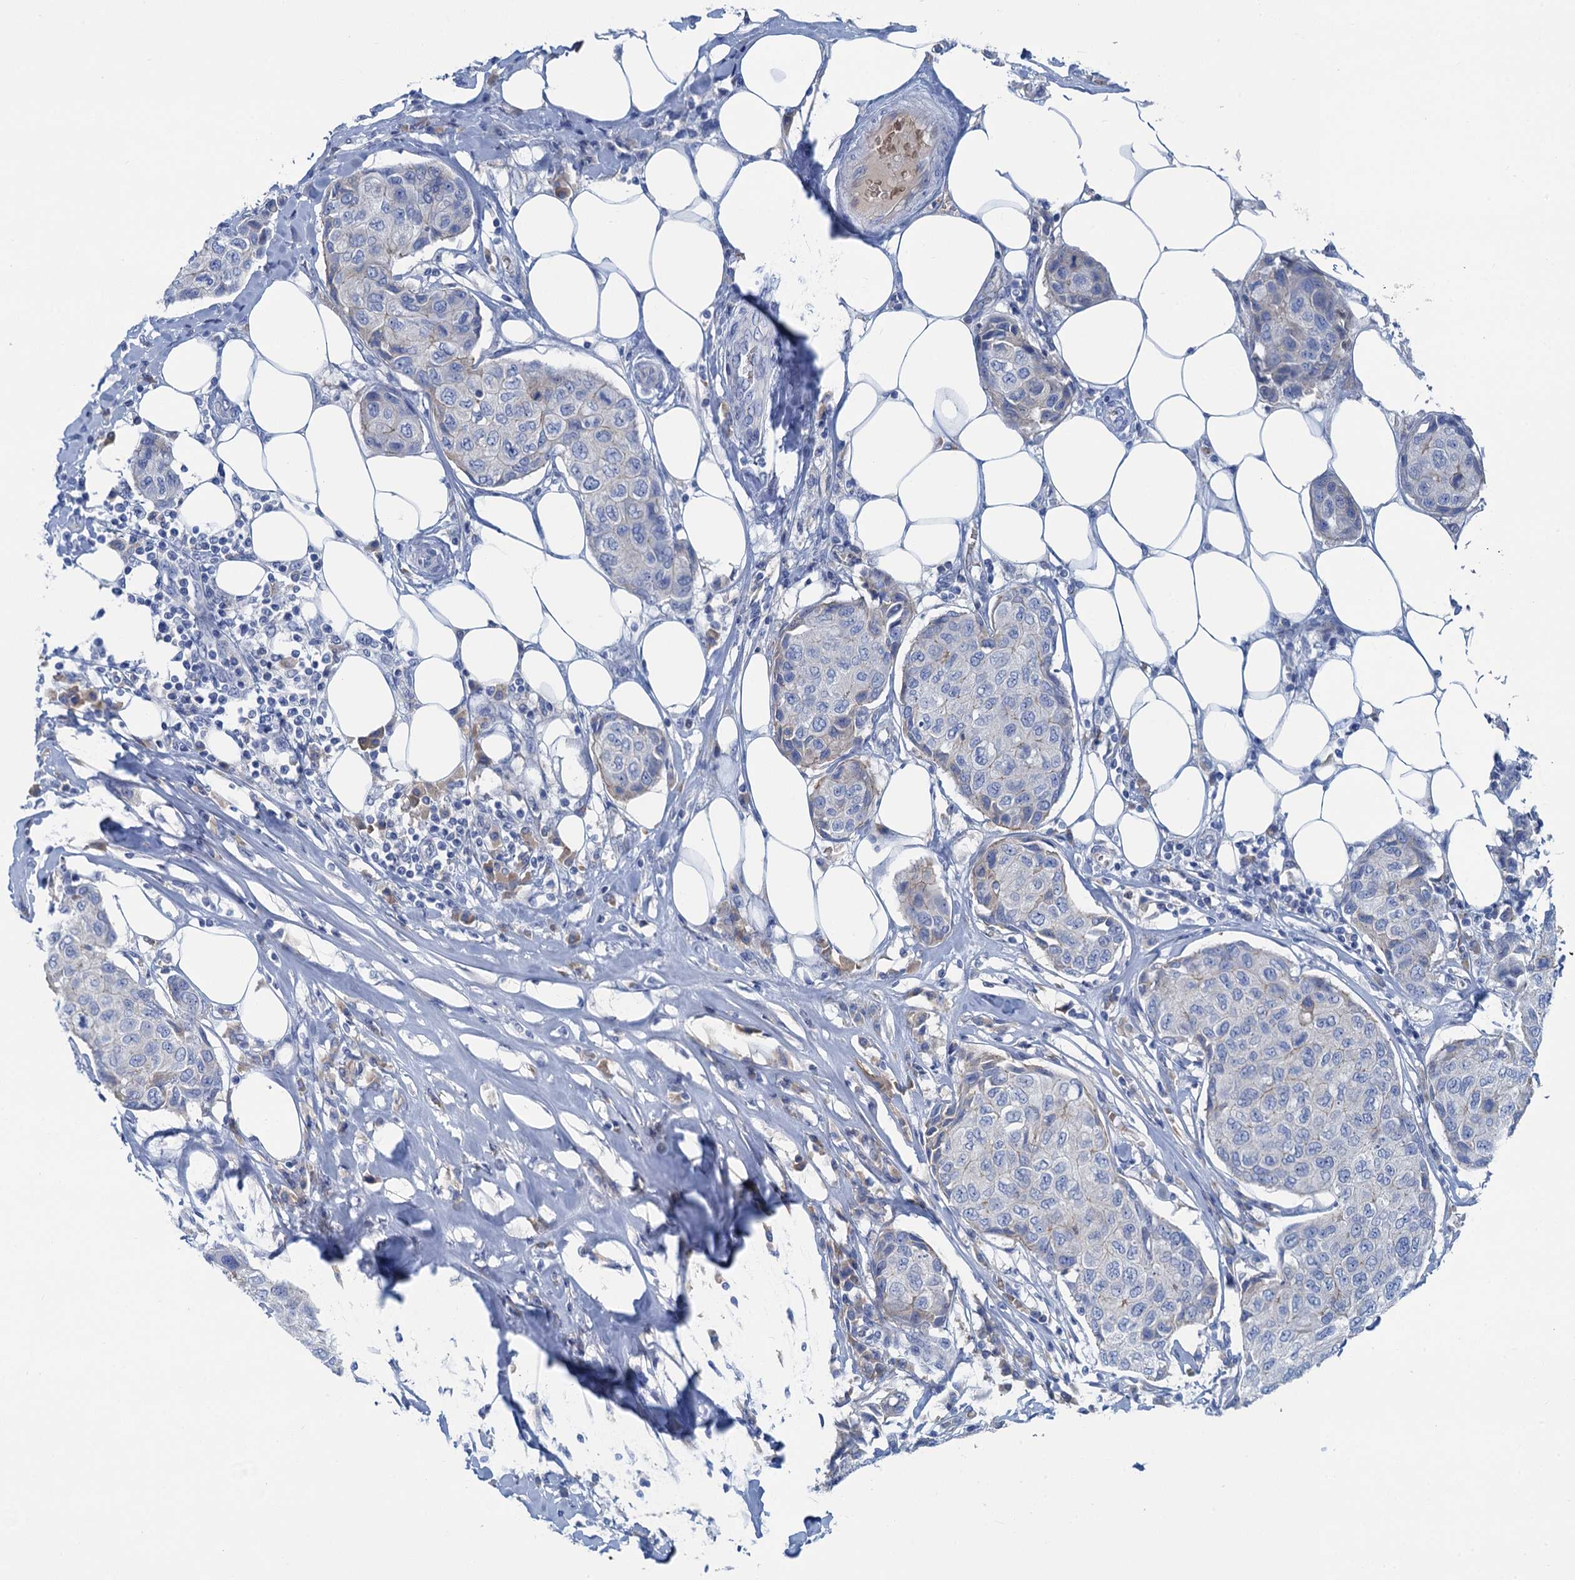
{"staining": {"intensity": "negative", "quantity": "none", "location": "none"}, "tissue": "breast cancer", "cell_type": "Tumor cells", "image_type": "cancer", "snomed": [{"axis": "morphology", "description": "Duct carcinoma"}, {"axis": "topography", "description": "Breast"}], "caption": "Immunohistochemistry (IHC) histopathology image of neoplastic tissue: intraductal carcinoma (breast) stained with DAB (3,3'-diaminobenzidine) displays no significant protein staining in tumor cells.", "gene": "MYADML2", "patient": {"sex": "female", "age": 80}}